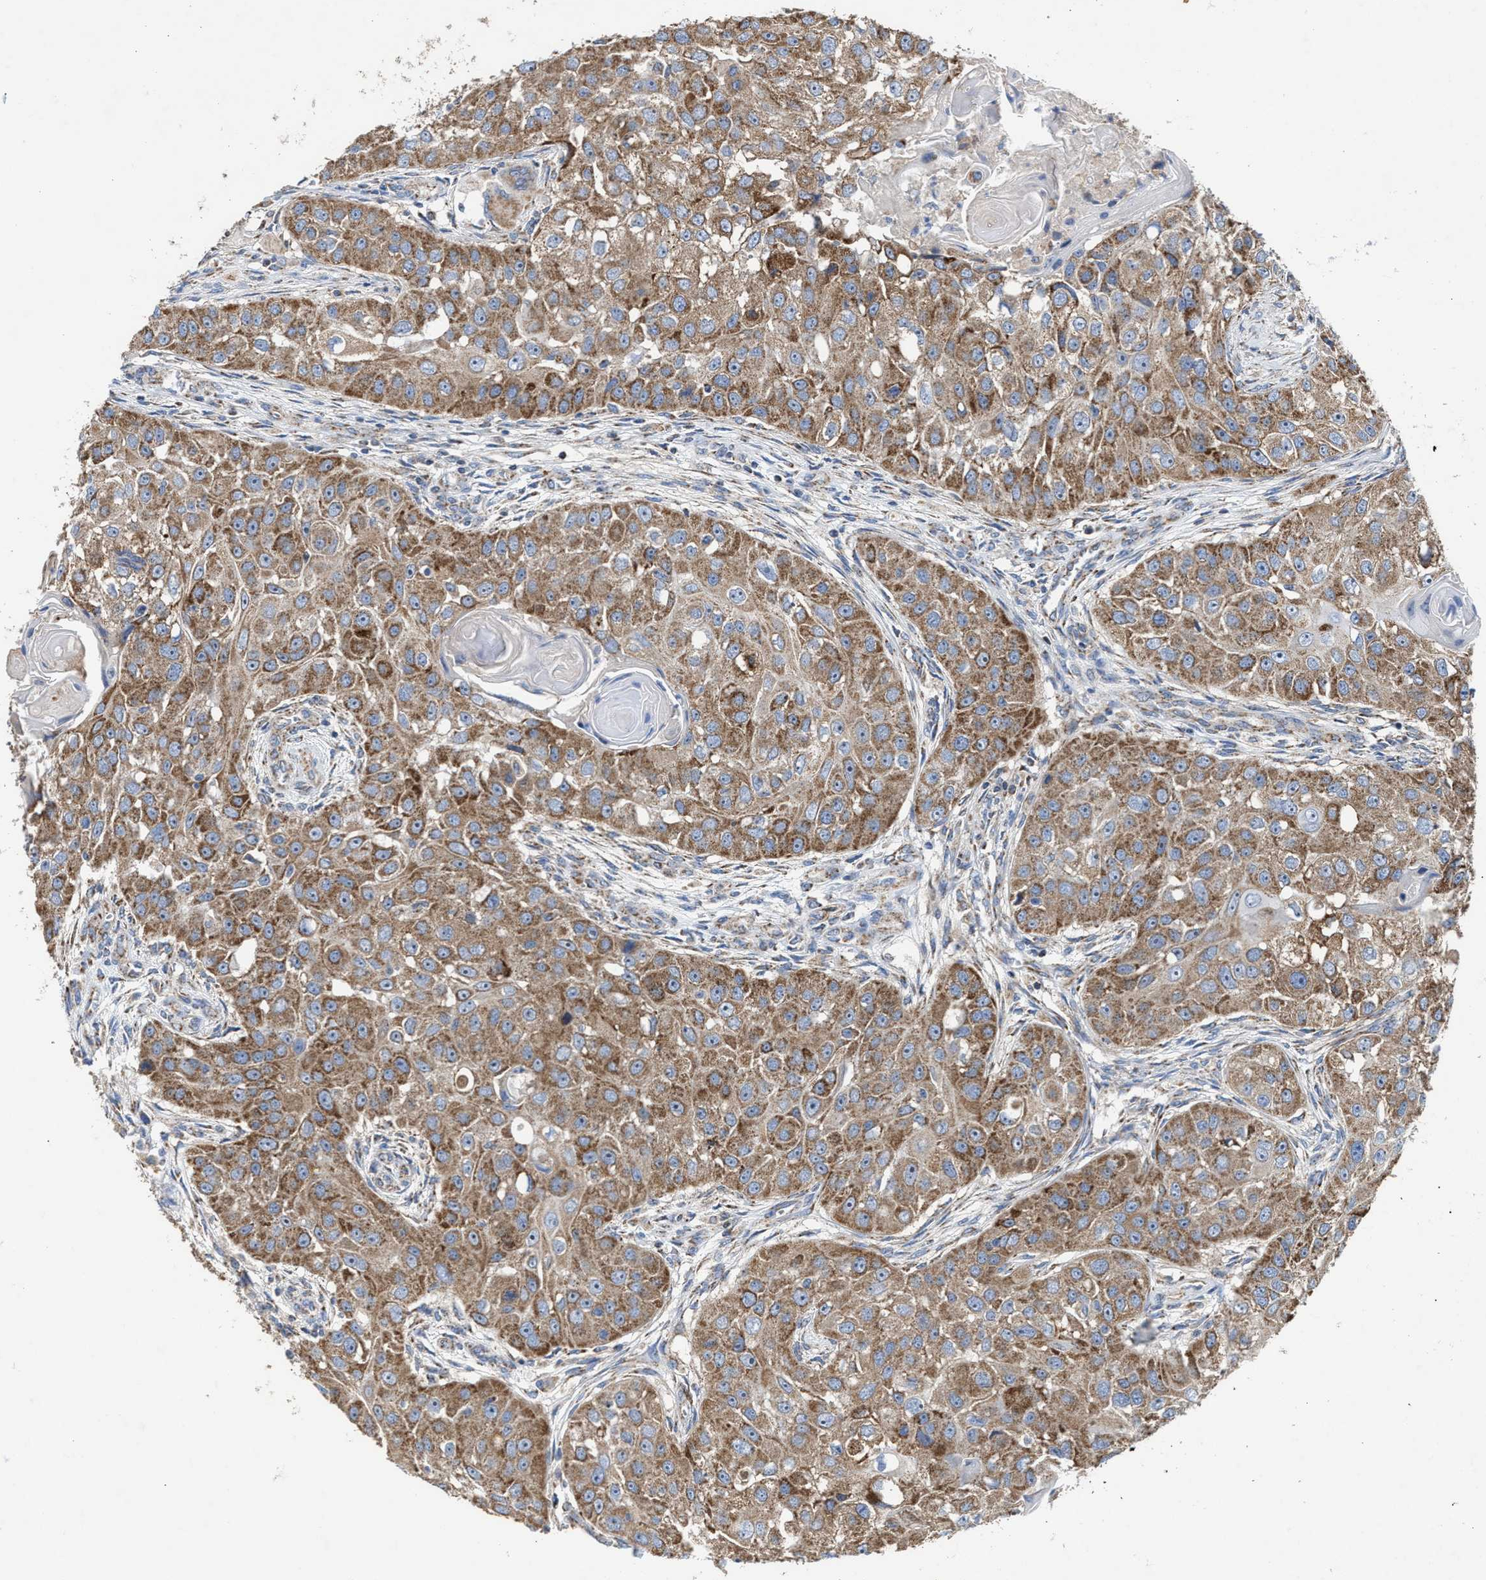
{"staining": {"intensity": "moderate", "quantity": ">75%", "location": "cytoplasmic/membranous"}, "tissue": "head and neck cancer", "cell_type": "Tumor cells", "image_type": "cancer", "snomed": [{"axis": "morphology", "description": "Normal tissue, NOS"}, {"axis": "morphology", "description": "Squamous cell carcinoma, NOS"}, {"axis": "topography", "description": "Skeletal muscle"}, {"axis": "topography", "description": "Head-Neck"}], "caption": "Immunohistochemical staining of head and neck squamous cell carcinoma demonstrates moderate cytoplasmic/membranous protein positivity in approximately >75% of tumor cells.", "gene": "MECR", "patient": {"sex": "male", "age": 51}}